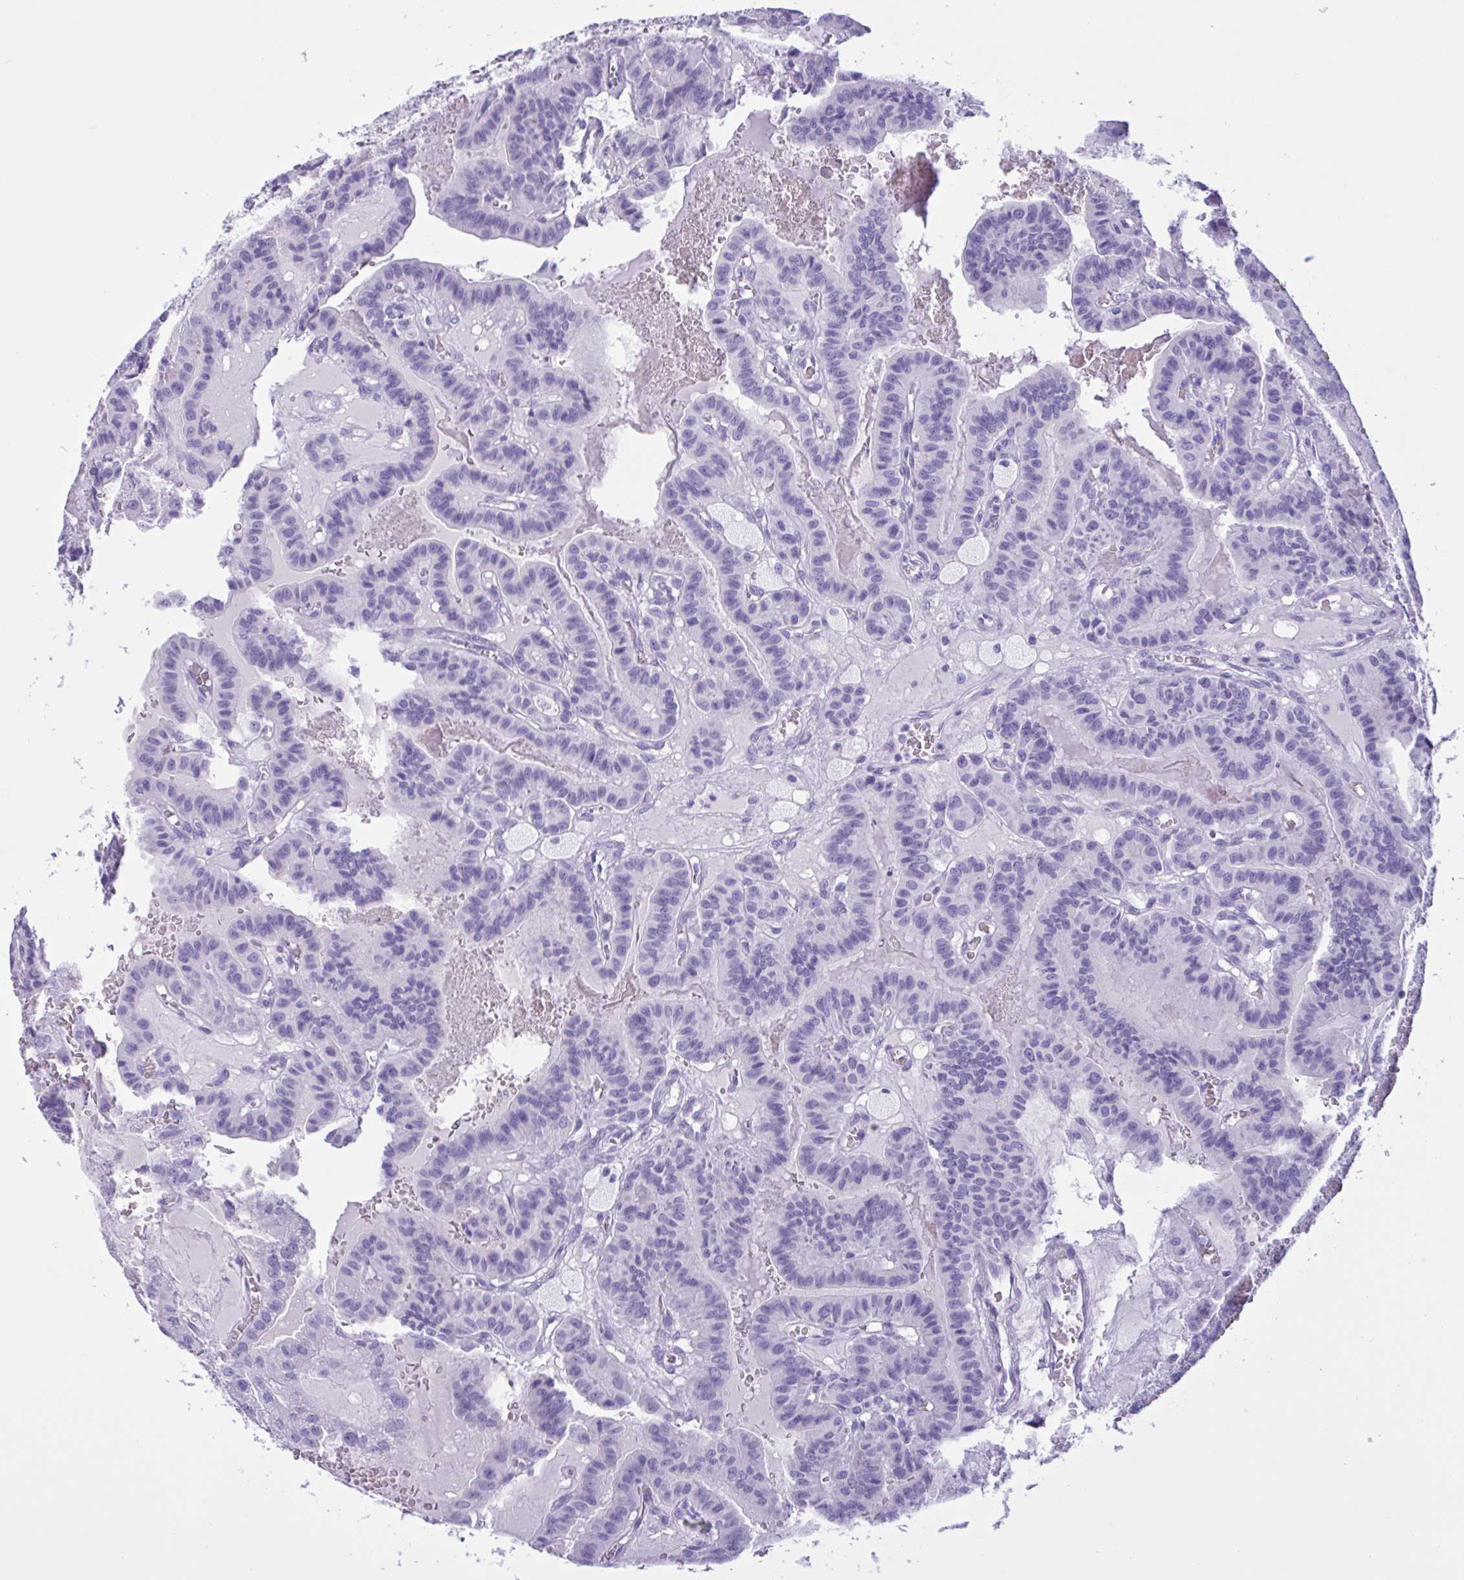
{"staining": {"intensity": "negative", "quantity": "none", "location": "none"}, "tissue": "thyroid cancer", "cell_type": "Tumor cells", "image_type": "cancer", "snomed": [{"axis": "morphology", "description": "Papillary adenocarcinoma, NOS"}, {"axis": "topography", "description": "Thyroid gland"}], "caption": "Immunohistochemistry photomicrograph of human thyroid papillary adenocarcinoma stained for a protein (brown), which displays no staining in tumor cells. The staining is performed using DAB (3,3'-diaminobenzidine) brown chromogen with nuclei counter-stained in using hematoxylin.", "gene": "MRGPRG", "patient": {"sex": "male", "age": 87}}